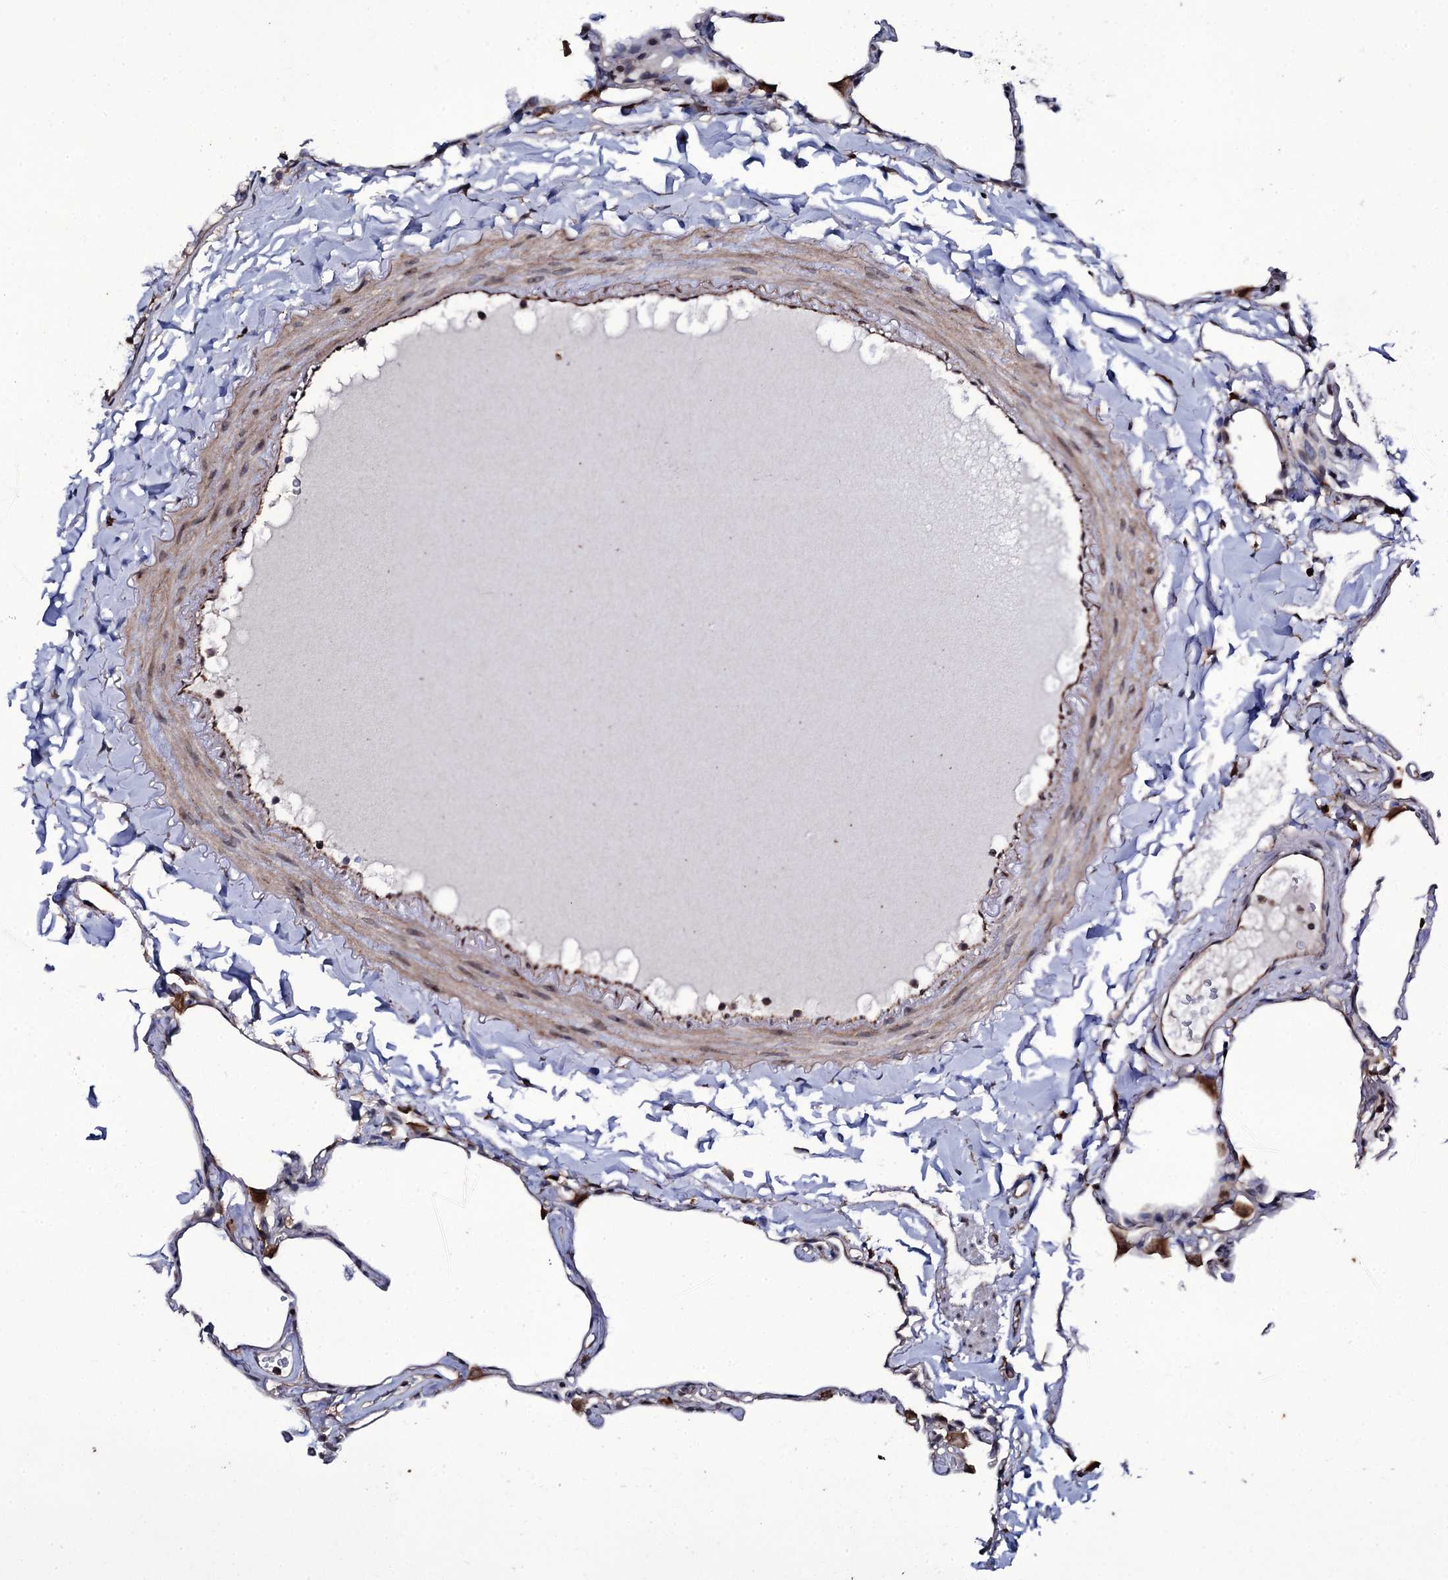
{"staining": {"intensity": "weak", "quantity": "<25%", "location": "cytoplasmic/membranous"}, "tissue": "lung", "cell_type": "Alveolar cells", "image_type": "normal", "snomed": [{"axis": "morphology", "description": "Normal tissue, NOS"}, {"axis": "topography", "description": "Lung"}], "caption": "Human lung stained for a protein using IHC shows no positivity in alveolar cells.", "gene": "TTC23", "patient": {"sex": "male", "age": 65}}